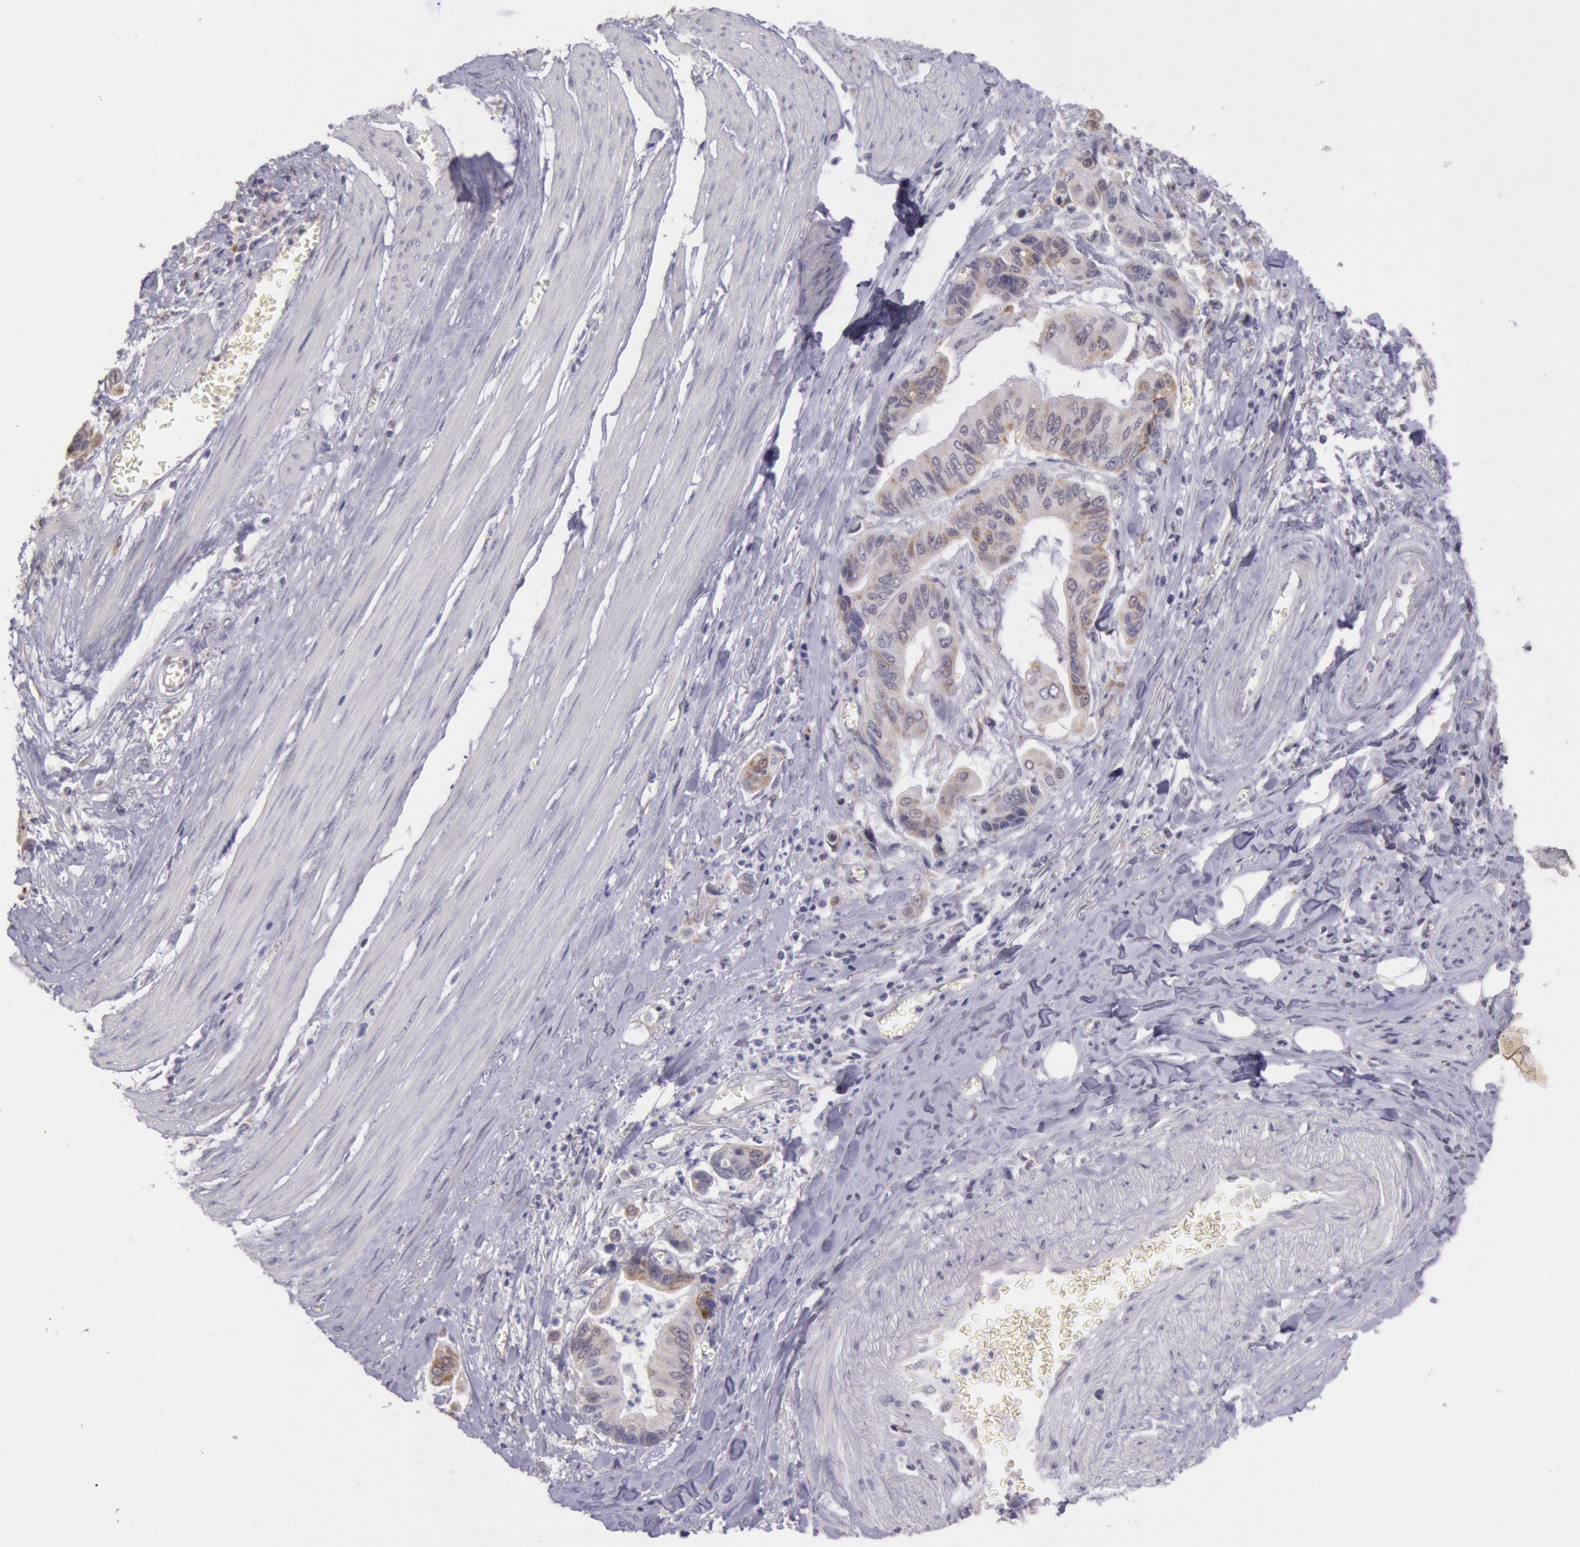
{"staining": {"intensity": "moderate", "quantity": ">75%", "location": "cytoplasmic/membranous"}, "tissue": "stomach cancer", "cell_type": "Tumor cells", "image_type": "cancer", "snomed": [{"axis": "morphology", "description": "Adenocarcinoma, NOS"}, {"axis": "topography", "description": "Stomach, upper"}], "caption": "The image shows immunohistochemical staining of stomach adenocarcinoma. There is moderate cytoplasmic/membranous staining is appreciated in about >75% of tumor cells.", "gene": "FRMD6", "patient": {"sex": "male", "age": 80}}